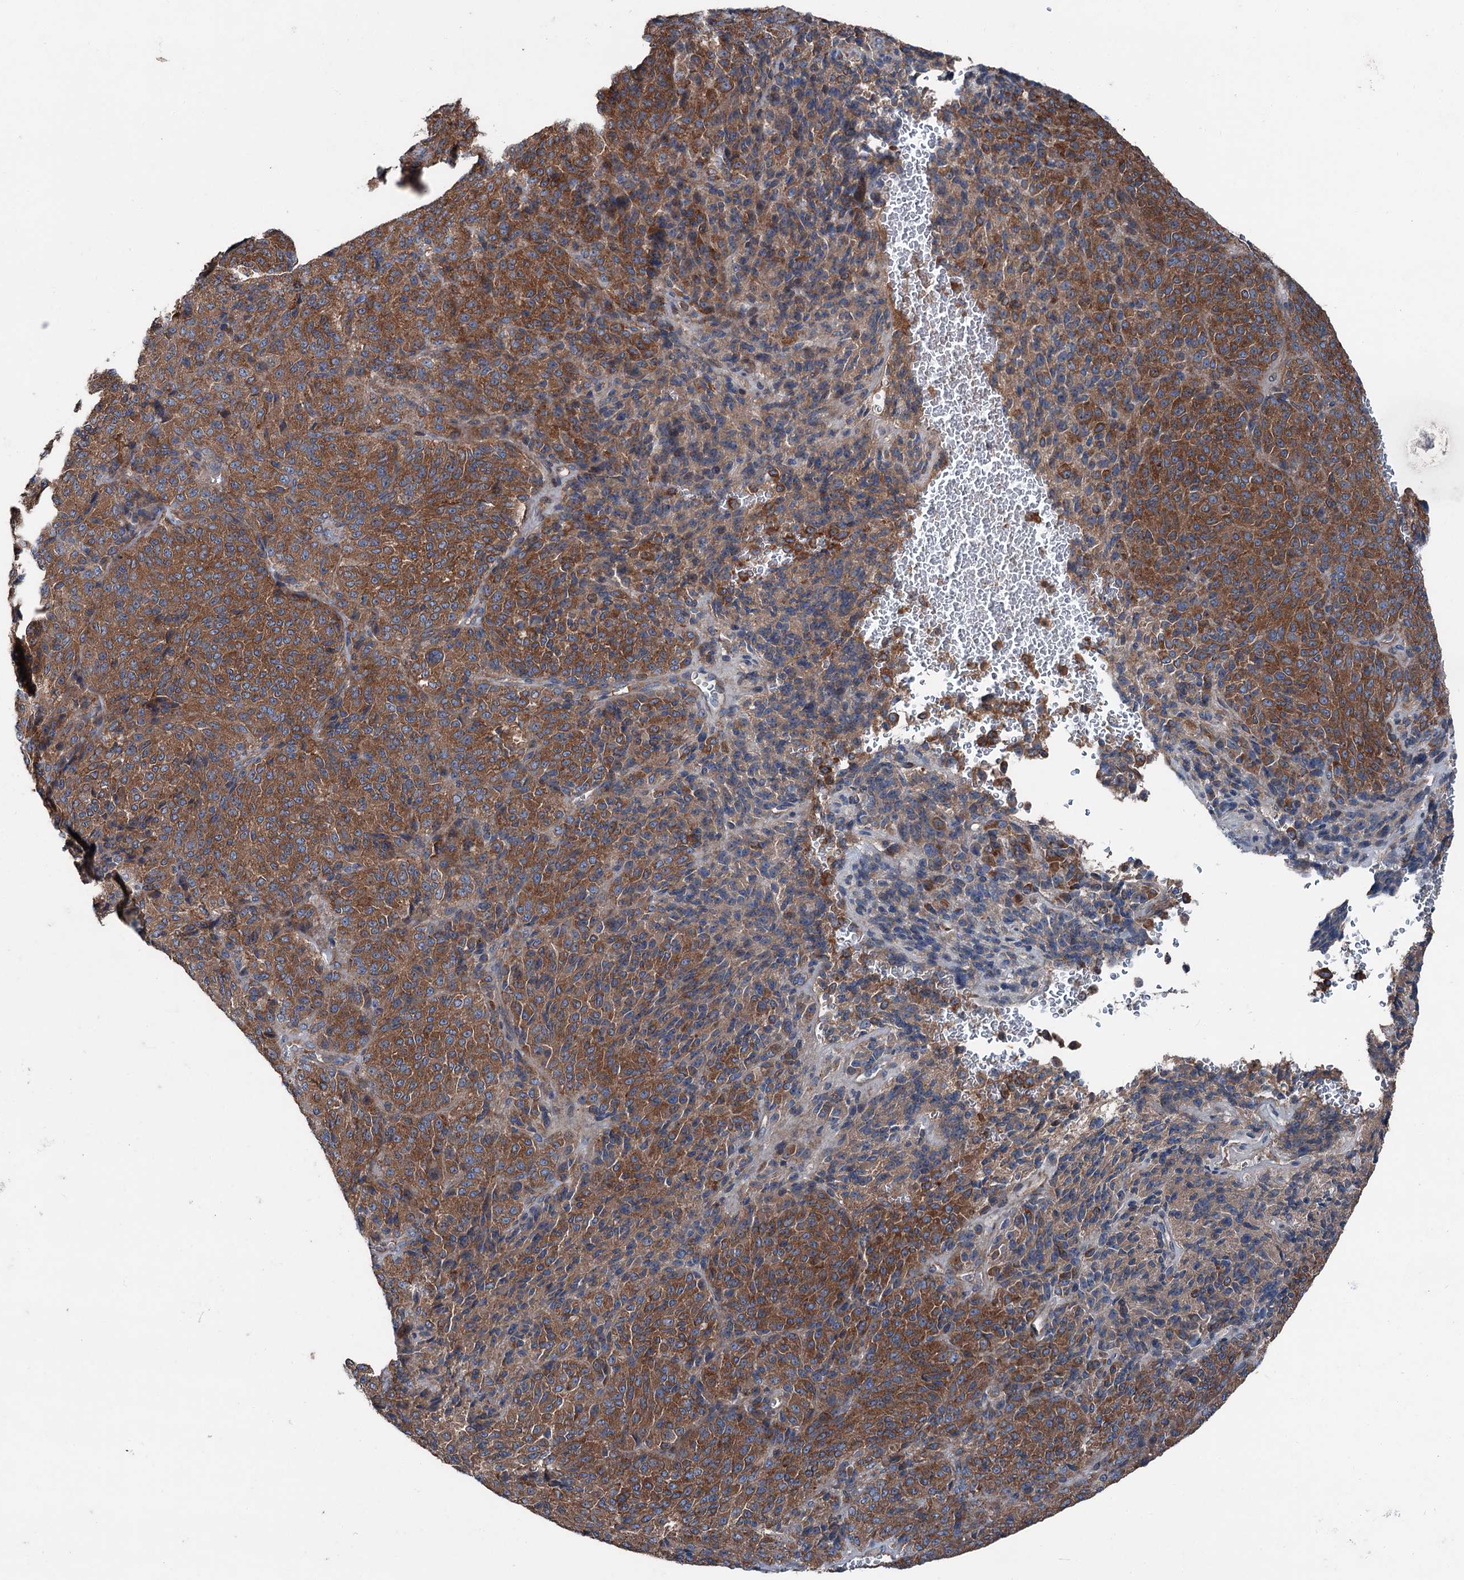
{"staining": {"intensity": "strong", "quantity": ">75%", "location": "cytoplasmic/membranous"}, "tissue": "melanoma", "cell_type": "Tumor cells", "image_type": "cancer", "snomed": [{"axis": "morphology", "description": "Malignant melanoma, Metastatic site"}, {"axis": "topography", "description": "Brain"}], "caption": "DAB (3,3'-diaminobenzidine) immunohistochemical staining of human melanoma exhibits strong cytoplasmic/membranous protein expression in about >75% of tumor cells. The protein is stained brown, and the nuclei are stained in blue (DAB IHC with brightfield microscopy, high magnification).", "gene": "RUFY1", "patient": {"sex": "female", "age": 56}}